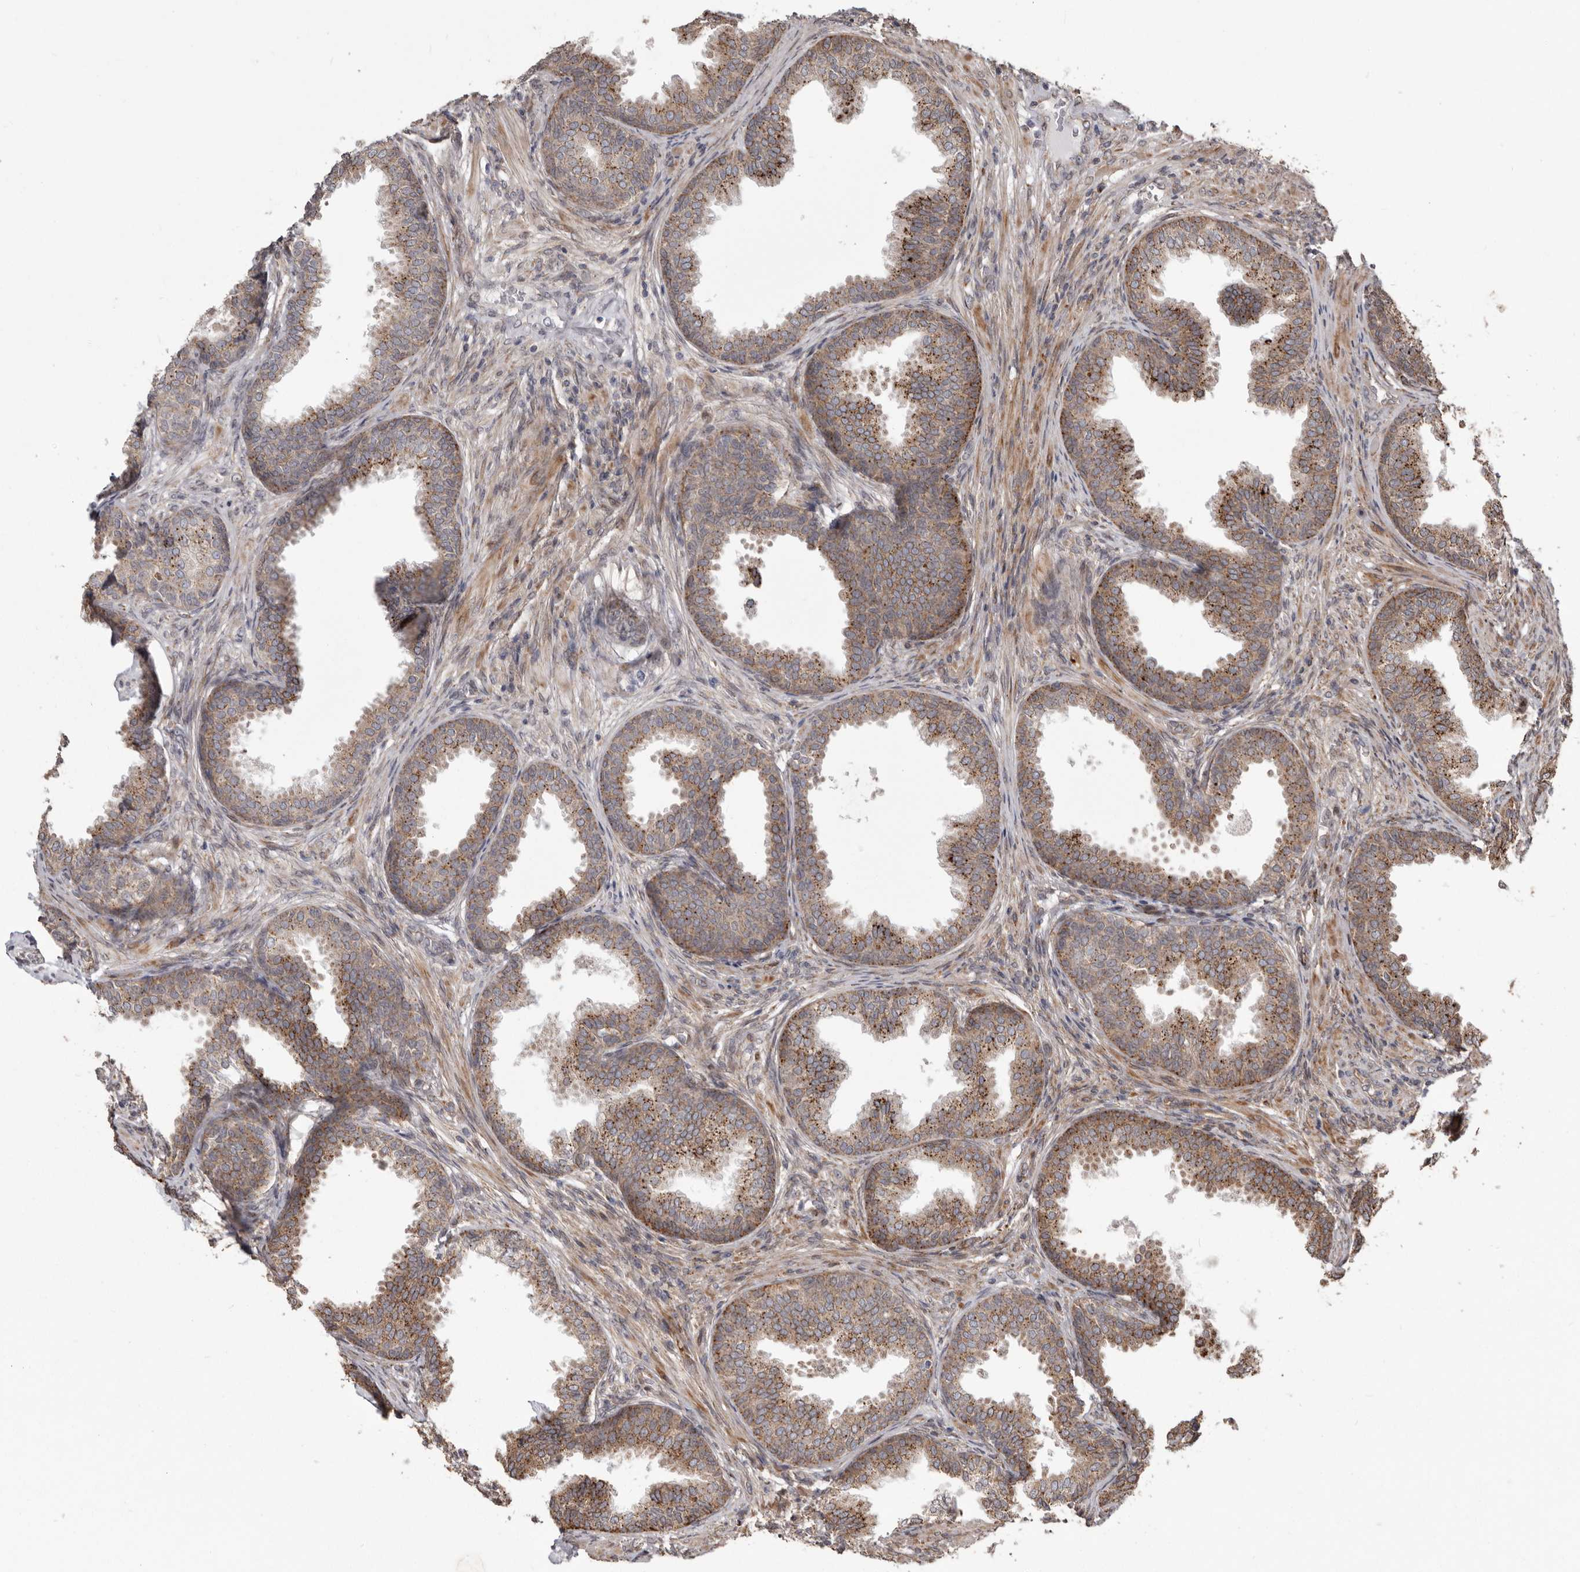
{"staining": {"intensity": "moderate", "quantity": ">75%", "location": "cytoplasmic/membranous"}, "tissue": "prostate", "cell_type": "Glandular cells", "image_type": "normal", "snomed": [{"axis": "morphology", "description": "Normal tissue, NOS"}, {"axis": "topography", "description": "Prostate"}], "caption": "DAB immunohistochemical staining of normal human prostate displays moderate cytoplasmic/membranous protein staining in approximately >75% of glandular cells.", "gene": "NUP43", "patient": {"sex": "male", "age": 76}}